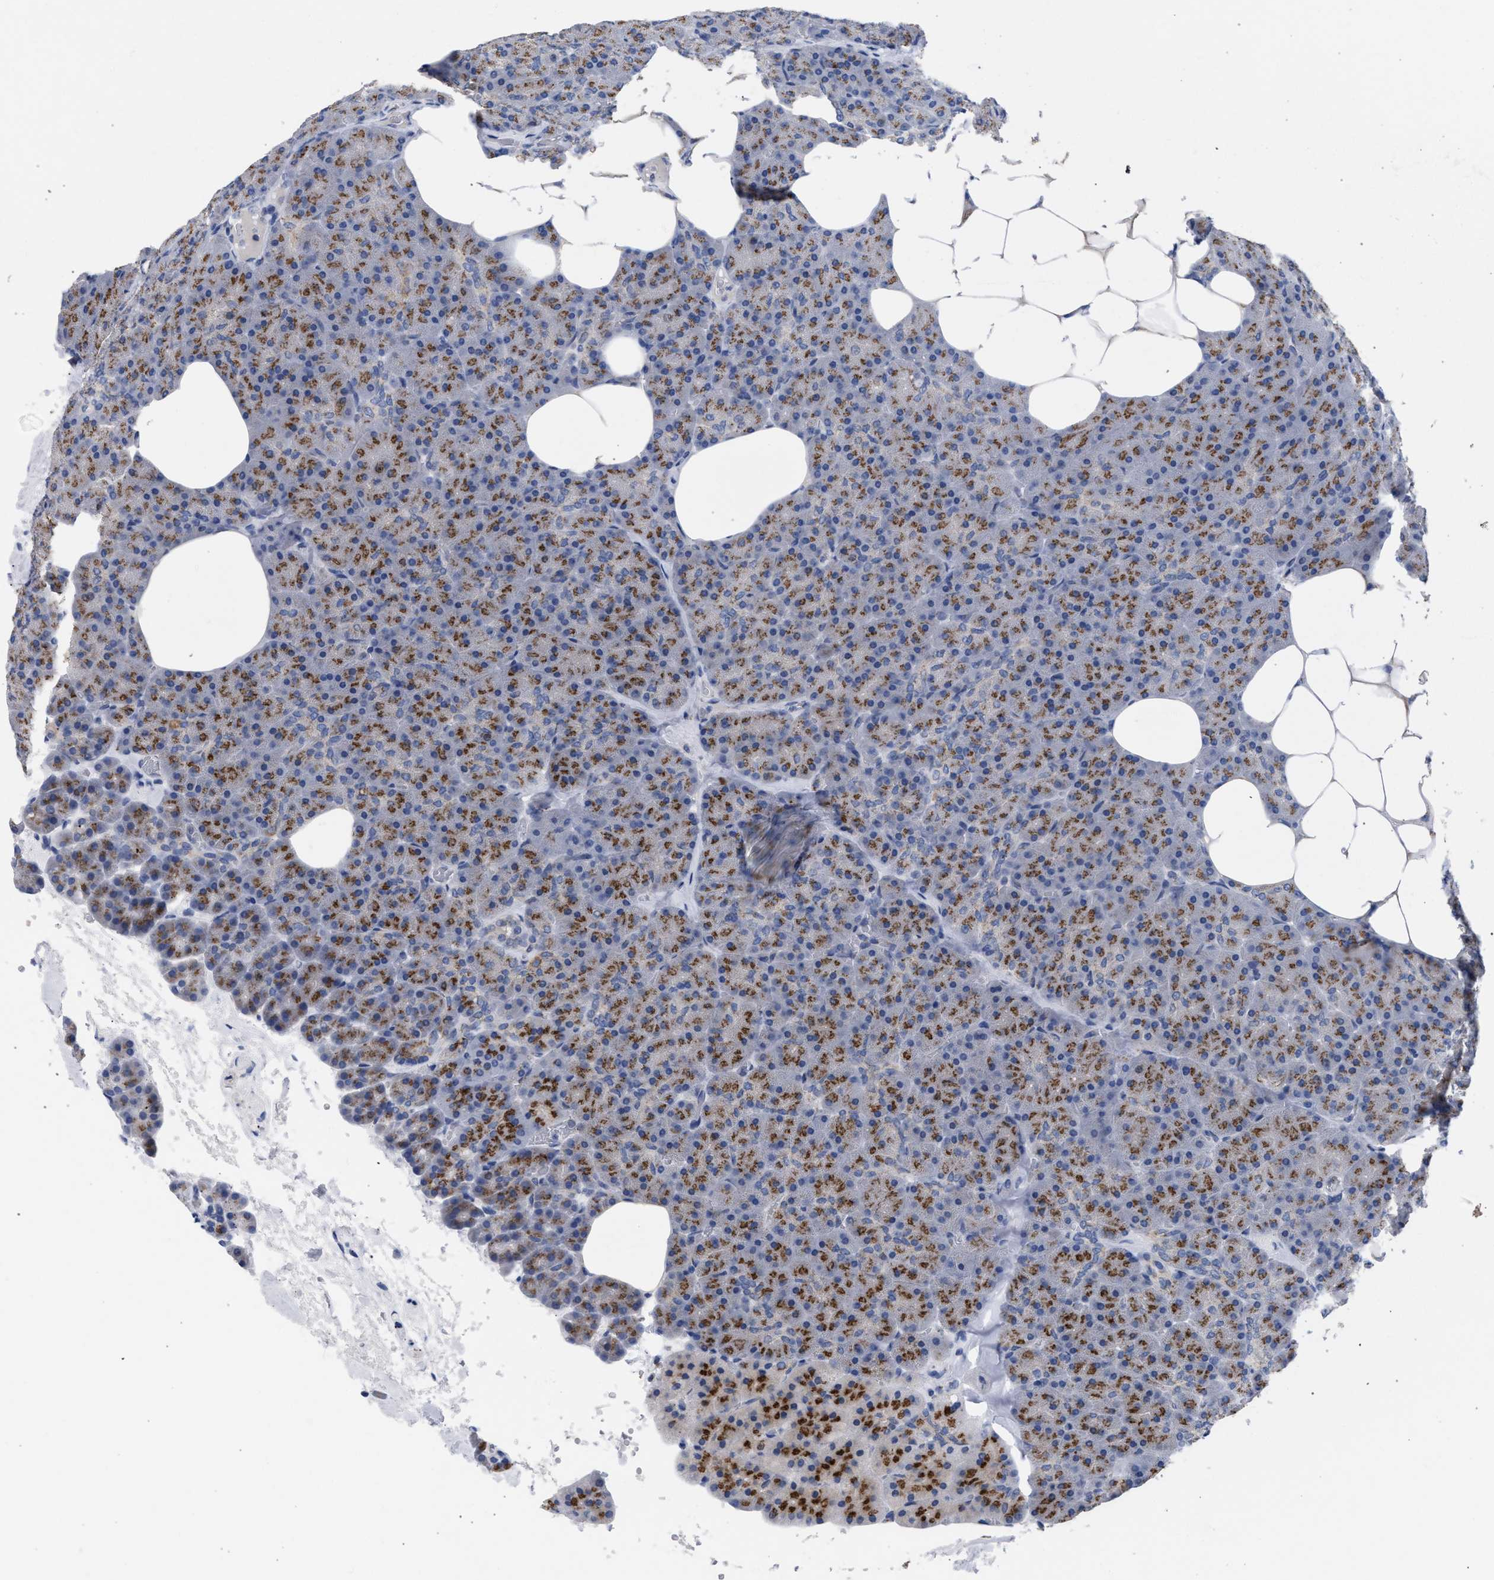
{"staining": {"intensity": "moderate", "quantity": ">75%", "location": "cytoplasmic/membranous"}, "tissue": "pancreas", "cell_type": "Exocrine glandular cells", "image_type": "normal", "snomed": [{"axis": "morphology", "description": "Normal tissue, NOS"}, {"axis": "morphology", "description": "Carcinoid, malignant, NOS"}, {"axis": "topography", "description": "Pancreas"}], "caption": "The histopathology image displays immunohistochemical staining of normal pancreas. There is moderate cytoplasmic/membranous expression is appreciated in approximately >75% of exocrine glandular cells. Nuclei are stained in blue.", "gene": "GOLGA2", "patient": {"sex": "female", "age": 35}}